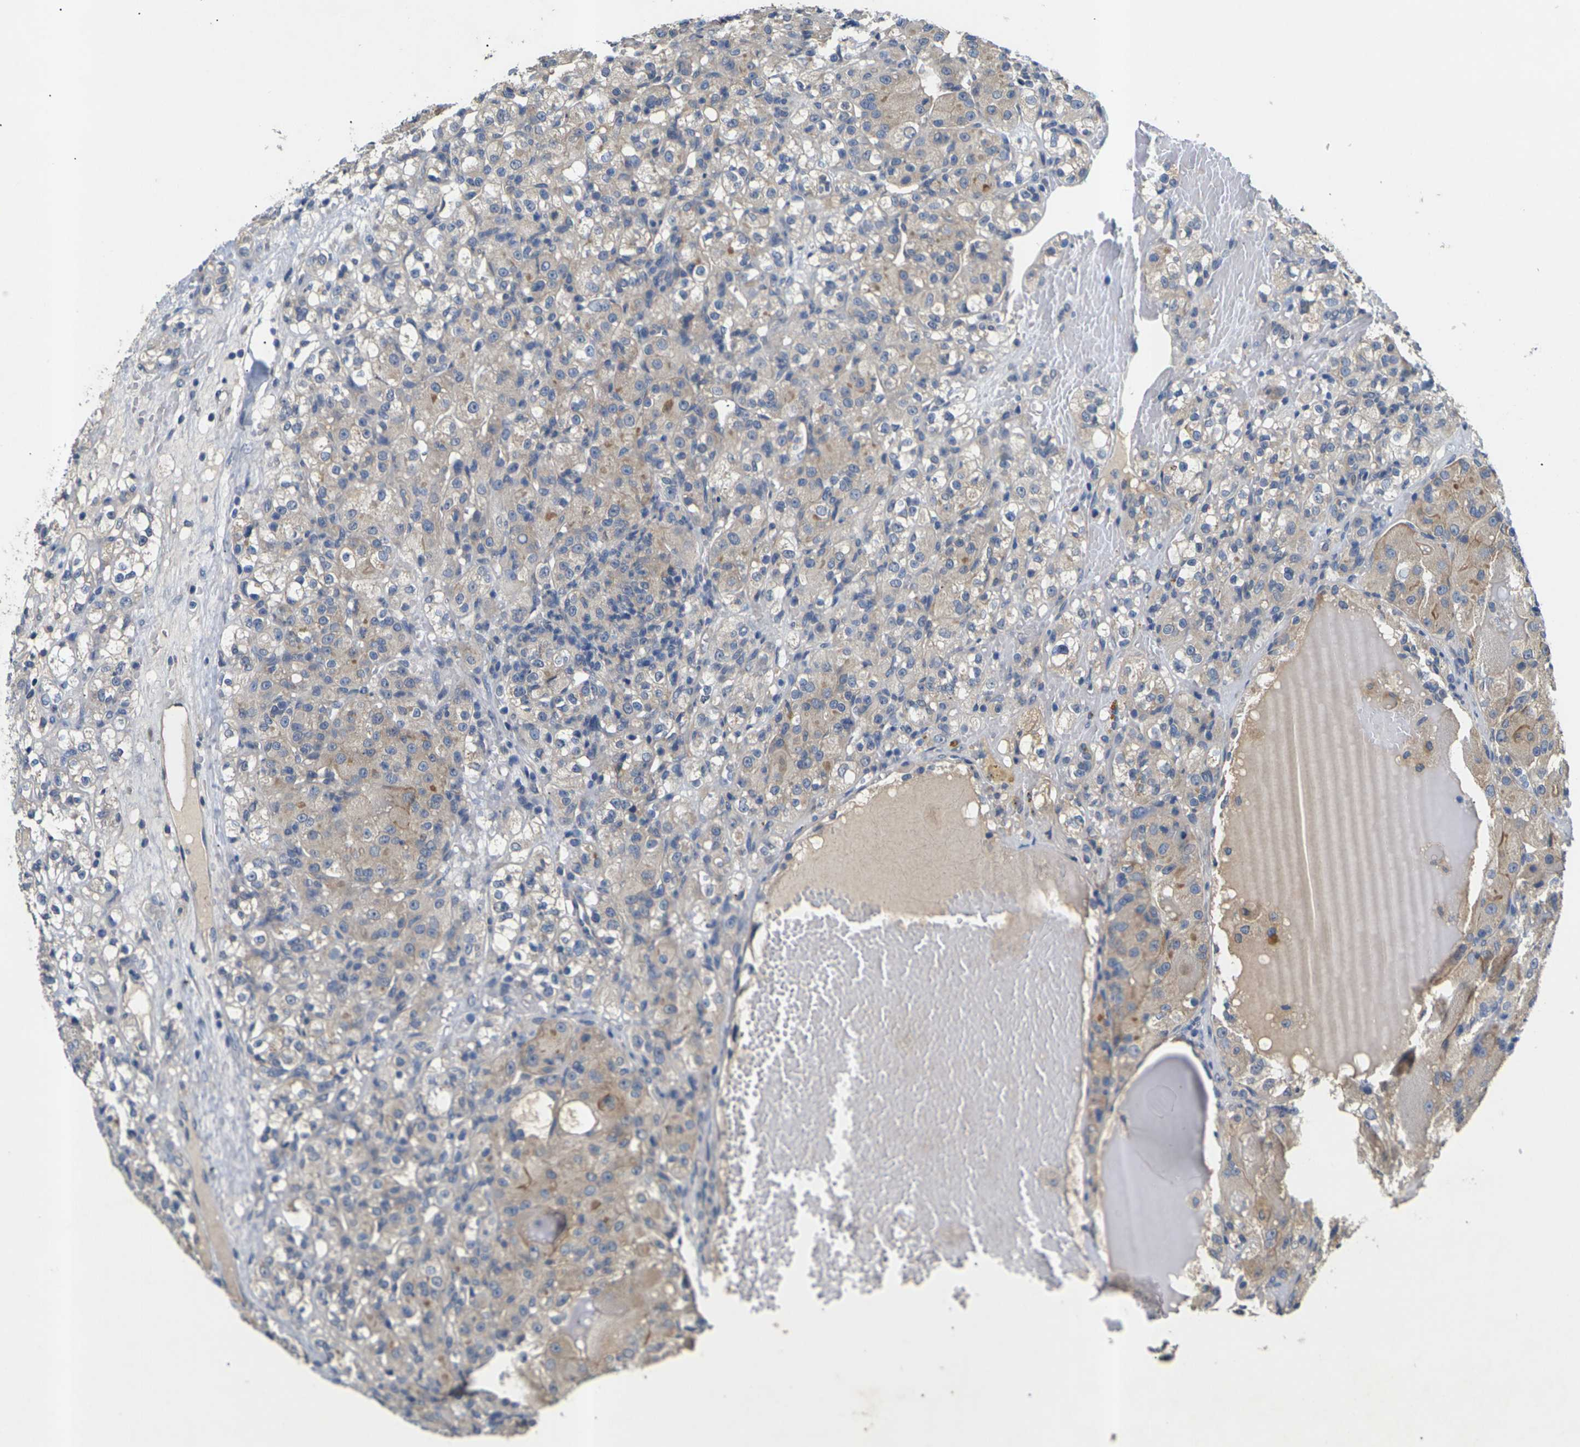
{"staining": {"intensity": "weak", "quantity": "25%-75%", "location": "cytoplasmic/membranous"}, "tissue": "renal cancer", "cell_type": "Tumor cells", "image_type": "cancer", "snomed": [{"axis": "morphology", "description": "Normal tissue, NOS"}, {"axis": "morphology", "description": "Adenocarcinoma, NOS"}, {"axis": "topography", "description": "Kidney"}], "caption": "Renal adenocarcinoma was stained to show a protein in brown. There is low levels of weak cytoplasmic/membranous staining in approximately 25%-75% of tumor cells.", "gene": "SLC2A2", "patient": {"sex": "male", "age": 61}}